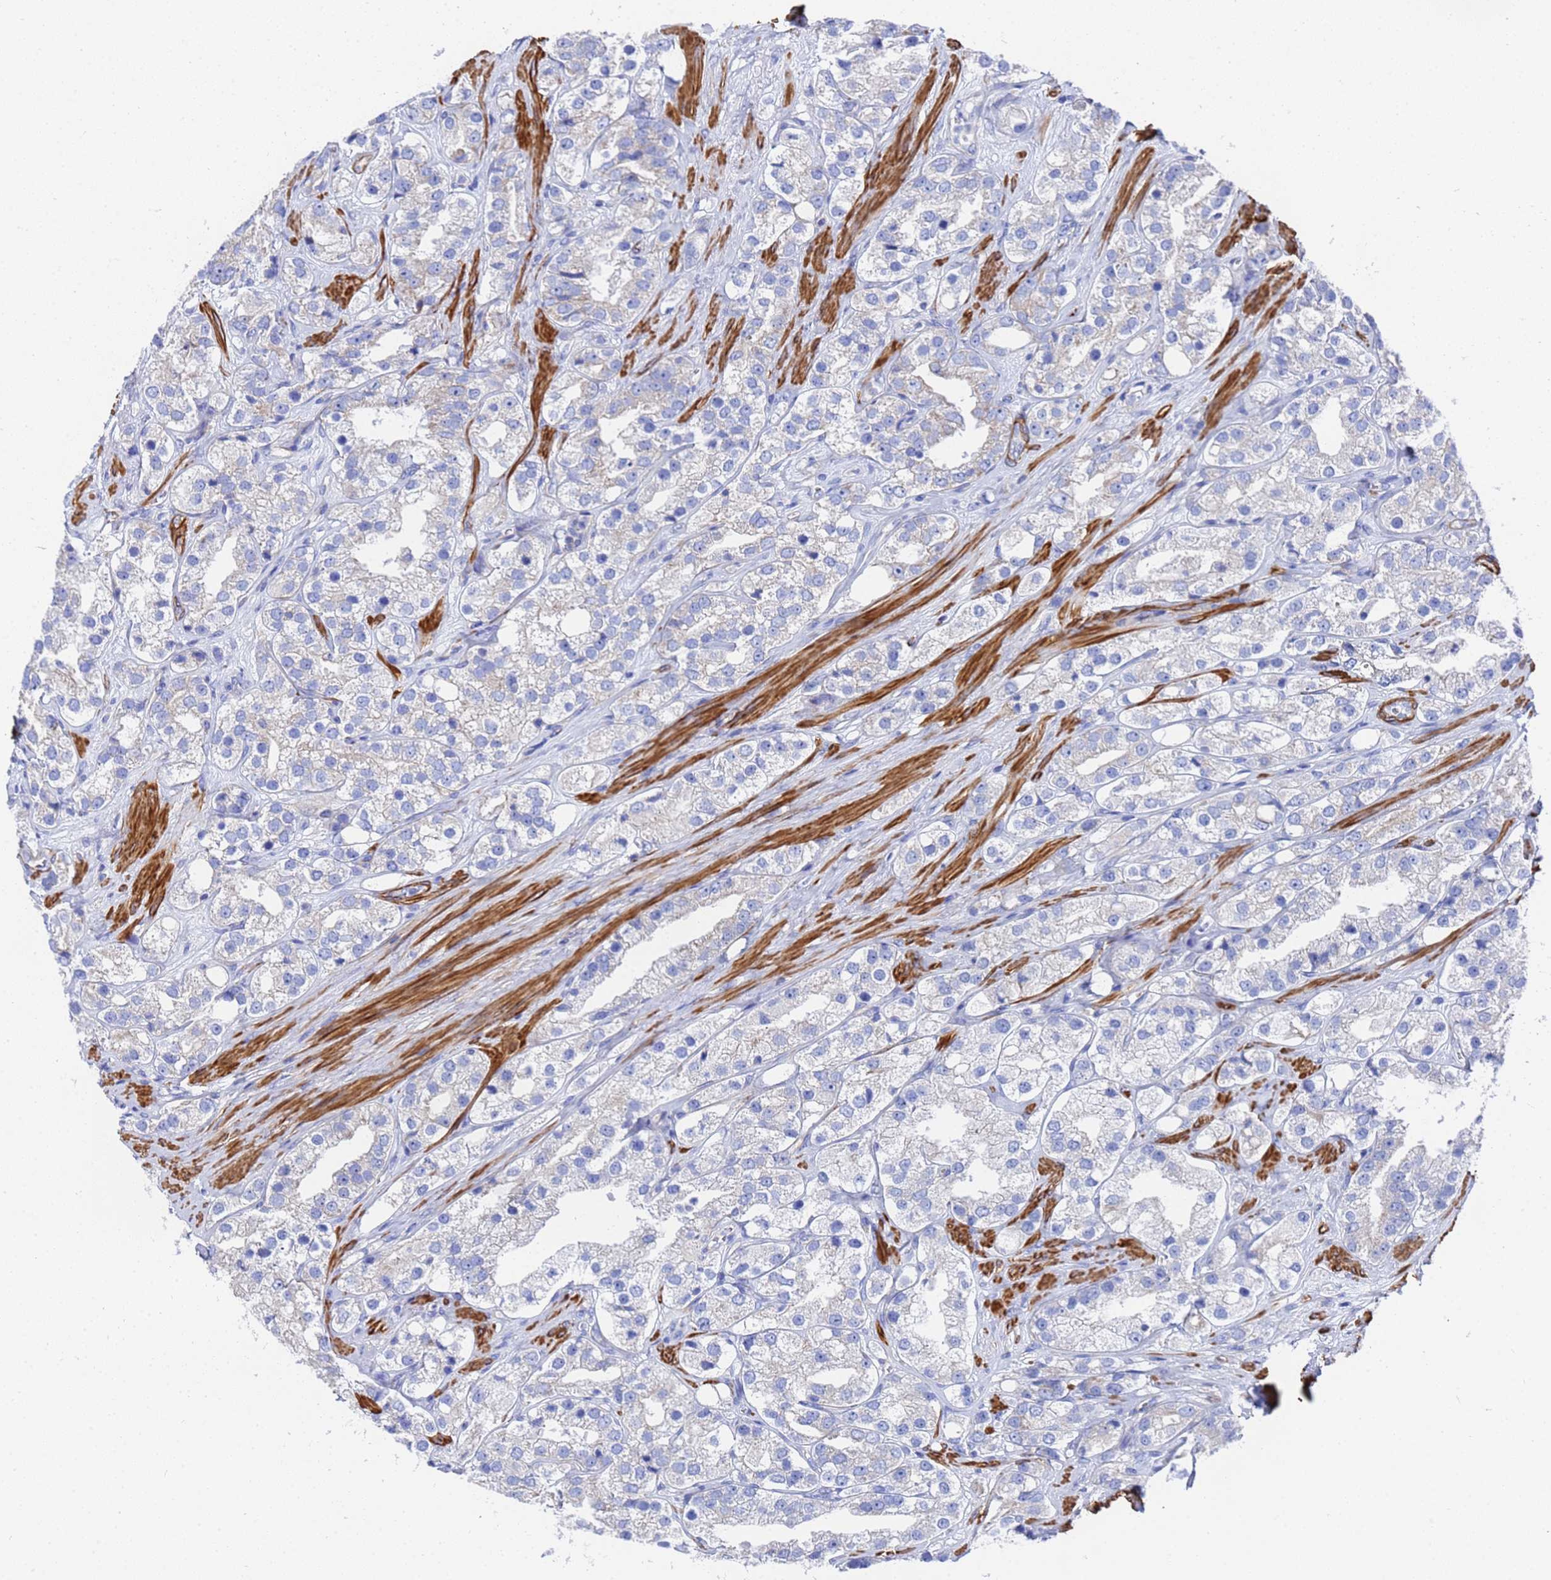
{"staining": {"intensity": "weak", "quantity": "<25%", "location": "cytoplasmic/membranous"}, "tissue": "prostate cancer", "cell_type": "Tumor cells", "image_type": "cancer", "snomed": [{"axis": "morphology", "description": "Adenocarcinoma, NOS"}, {"axis": "topography", "description": "Prostate"}], "caption": "Immunohistochemical staining of prostate cancer shows no significant staining in tumor cells.", "gene": "RAB39B", "patient": {"sex": "male", "age": 79}}